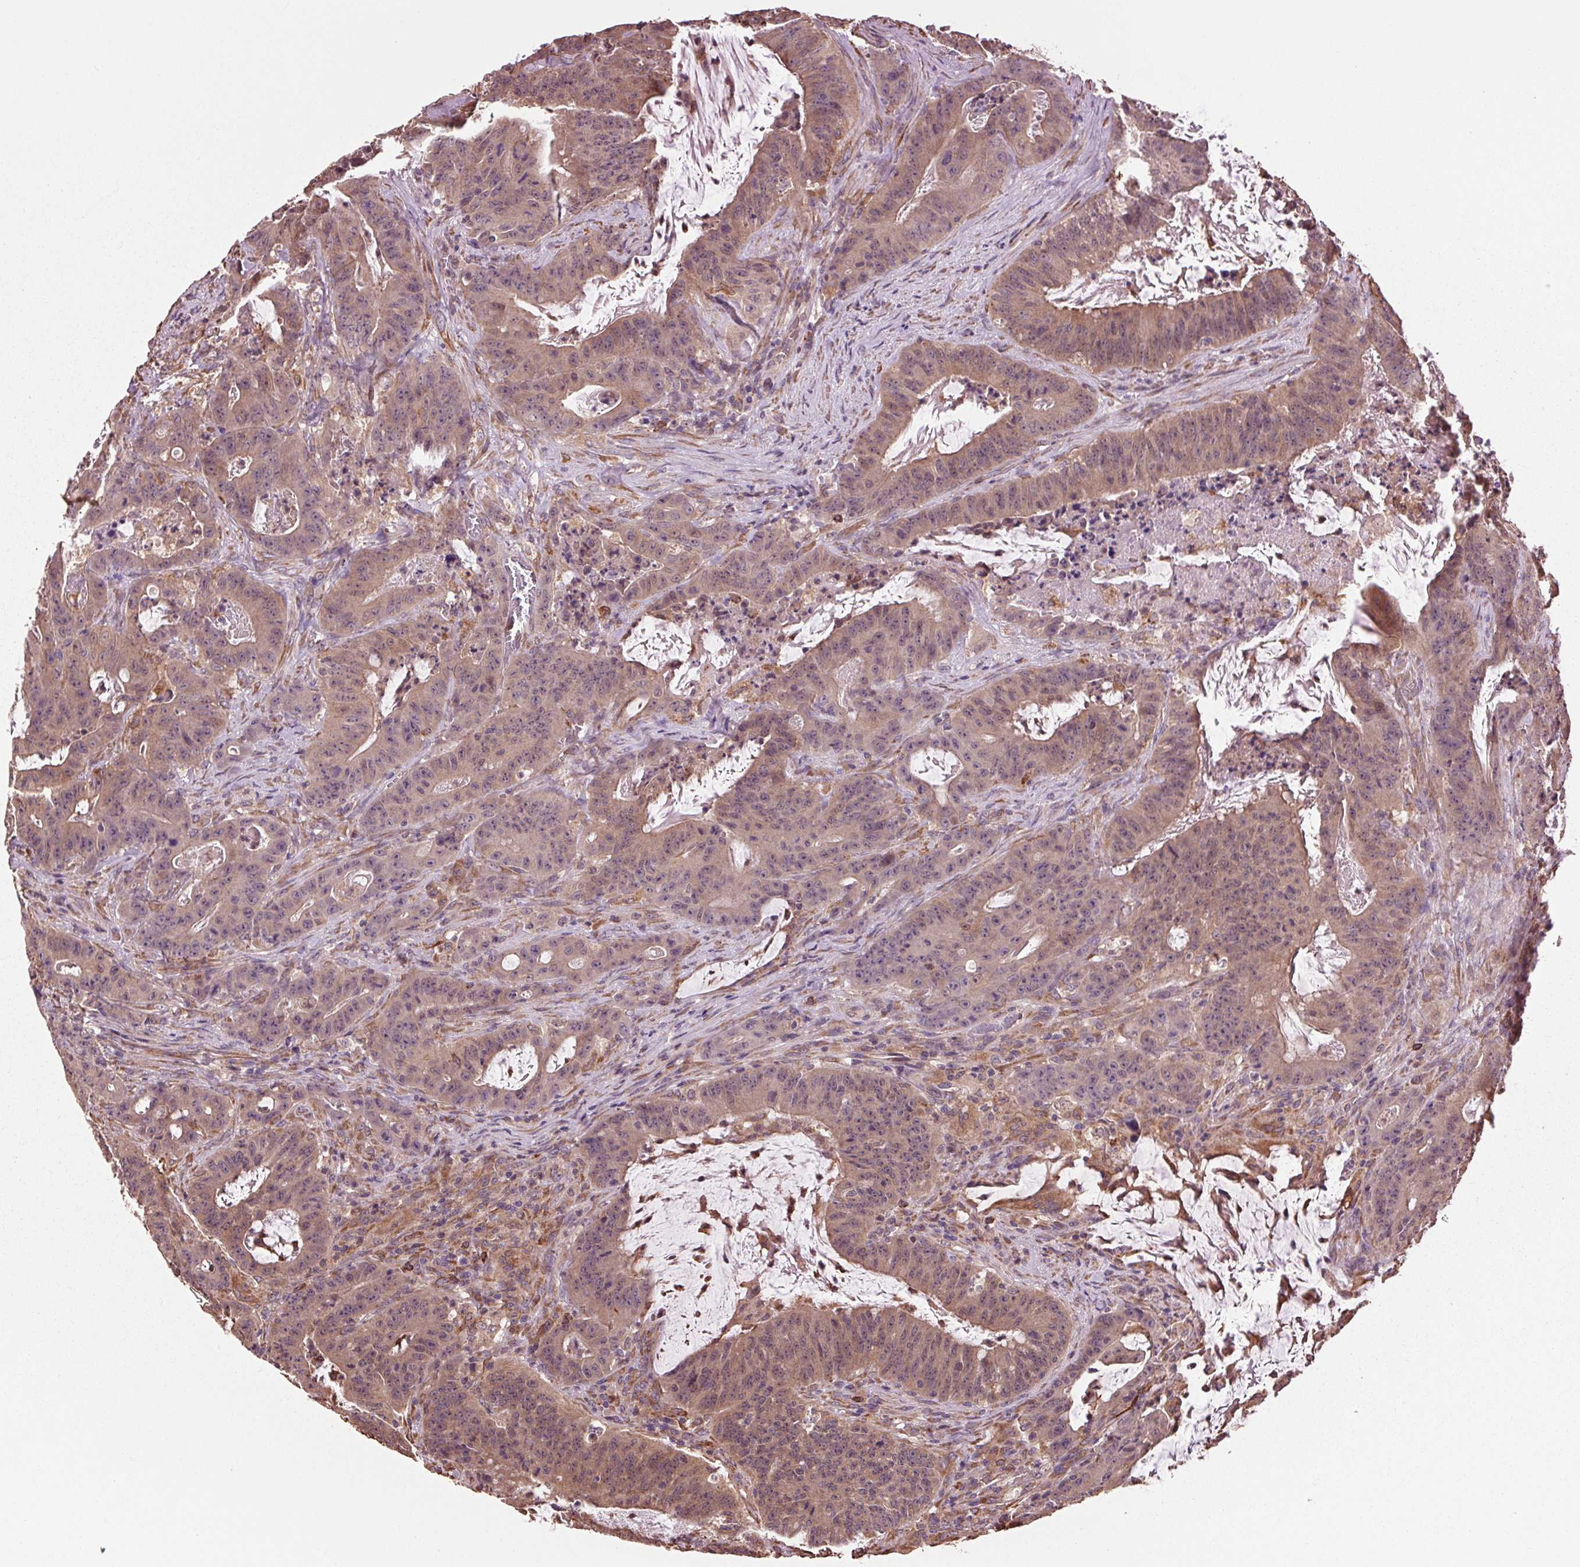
{"staining": {"intensity": "weak", "quantity": ">75%", "location": "cytoplasmic/membranous,nuclear"}, "tissue": "colorectal cancer", "cell_type": "Tumor cells", "image_type": "cancer", "snomed": [{"axis": "morphology", "description": "Adenocarcinoma, NOS"}, {"axis": "topography", "description": "Colon"}], "caption": "Immunohistochemical staining of colorectal cancer reveals weak cytoplasmic/membranous and nuclear protein positivity in approximately >75% of tumor cells. Using DAB (3,3'-diaminobenzidine) (brown) and hematoxylin (blue) stains, captured at high magnification using brightfield microscopy.", "gene": "RNPEP", "patient": {"sex": "male", "age": 33}}